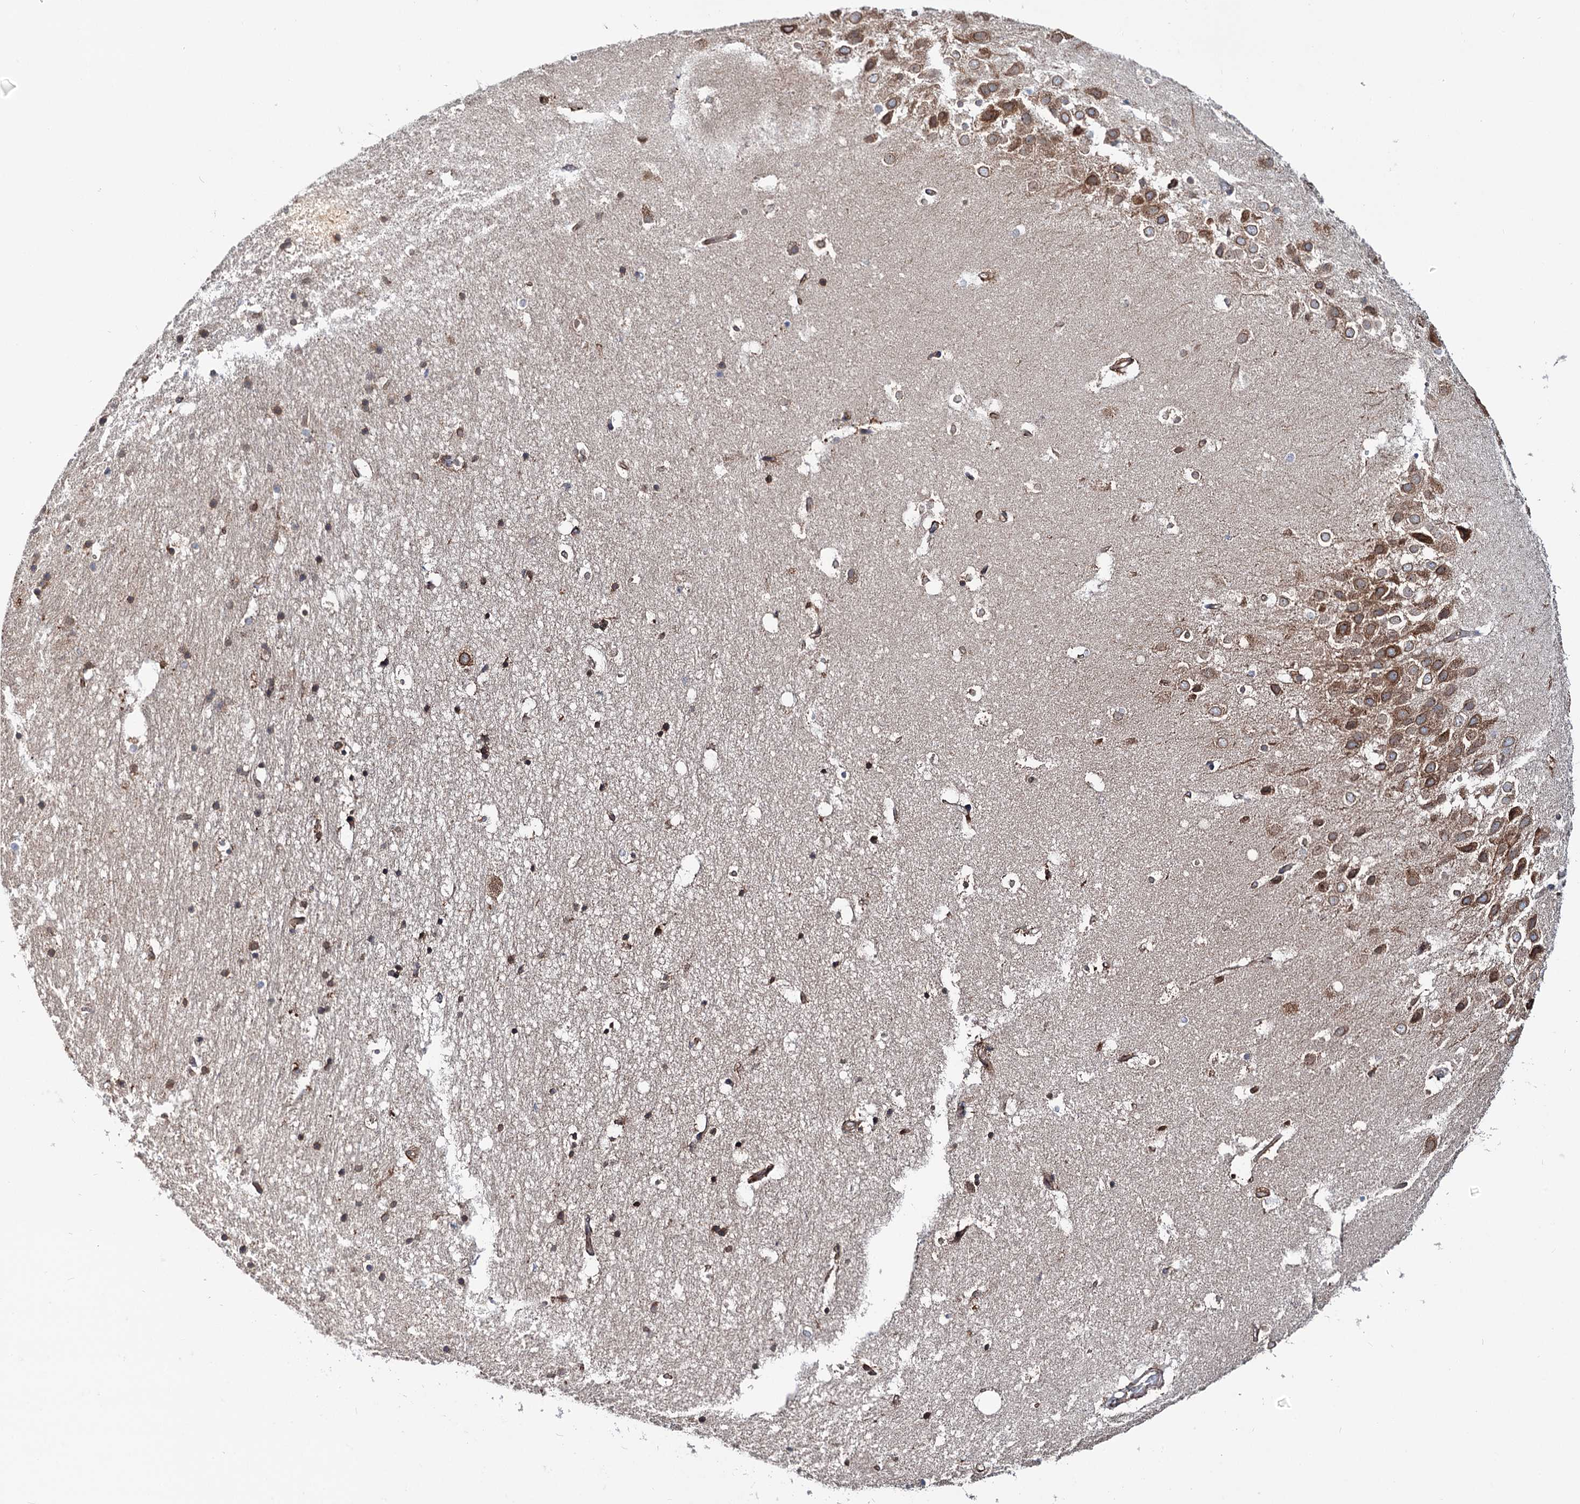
{"staining": {"intensity": "moderate", "quantity": "<25%", "location": "cytoplasmic/membranous"}, "tissue": "hippocampus", "cell_type": "Glial cells", "image_type": "normal", "snomed": [{"axis": "morphology", "description": "Normal tissue, NOS"}, {"axis": "topography", "description": "Hippocampus"}], "caption": "Benign hippocampus shows moderate cytoplasmic/membranous positivity in about <25% of glial cells.", "gene": "PTDSS2", "patient": {"sex": "female", "age": 52}}